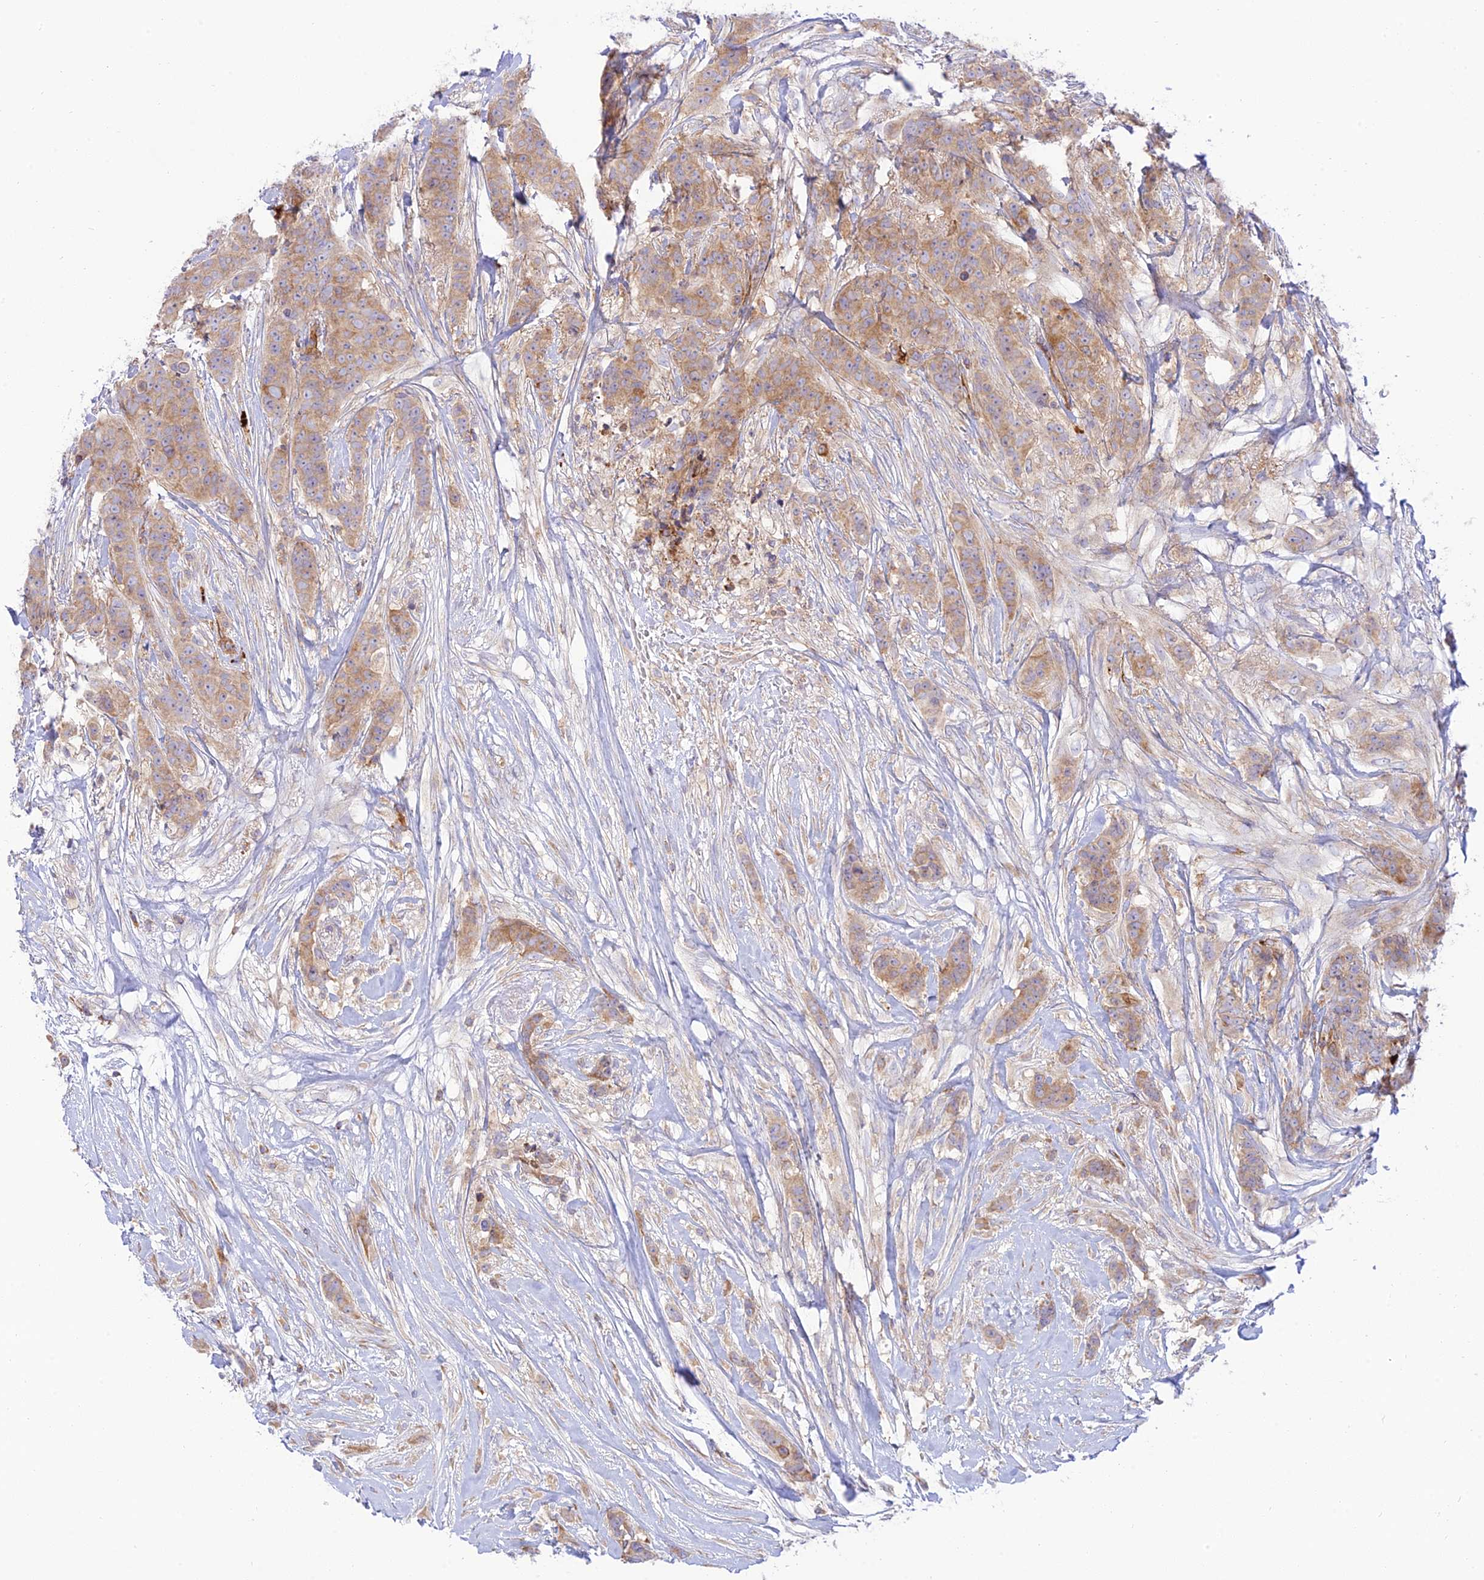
{"staining": {"intensity": "moderate", "quantity": ">75%", "location": "cytoplasmic/membranous"}, "tissue": "breast cancer", "cell_type": "Tumor cells", "image_type": "cancer", "snomed": [{"axis": "morphology", "description": "Duct carcinoma"}, {"axis": "topography", "description": "Breast"}], "caption": "The immunohistochemical stain highlights moderate cytoplasmic/membranous expression in tumor cells of intraductal carcinoma (breast) tissue.", "gene": "PIMREG", "patient": {"sex": "female", "age": 40}}